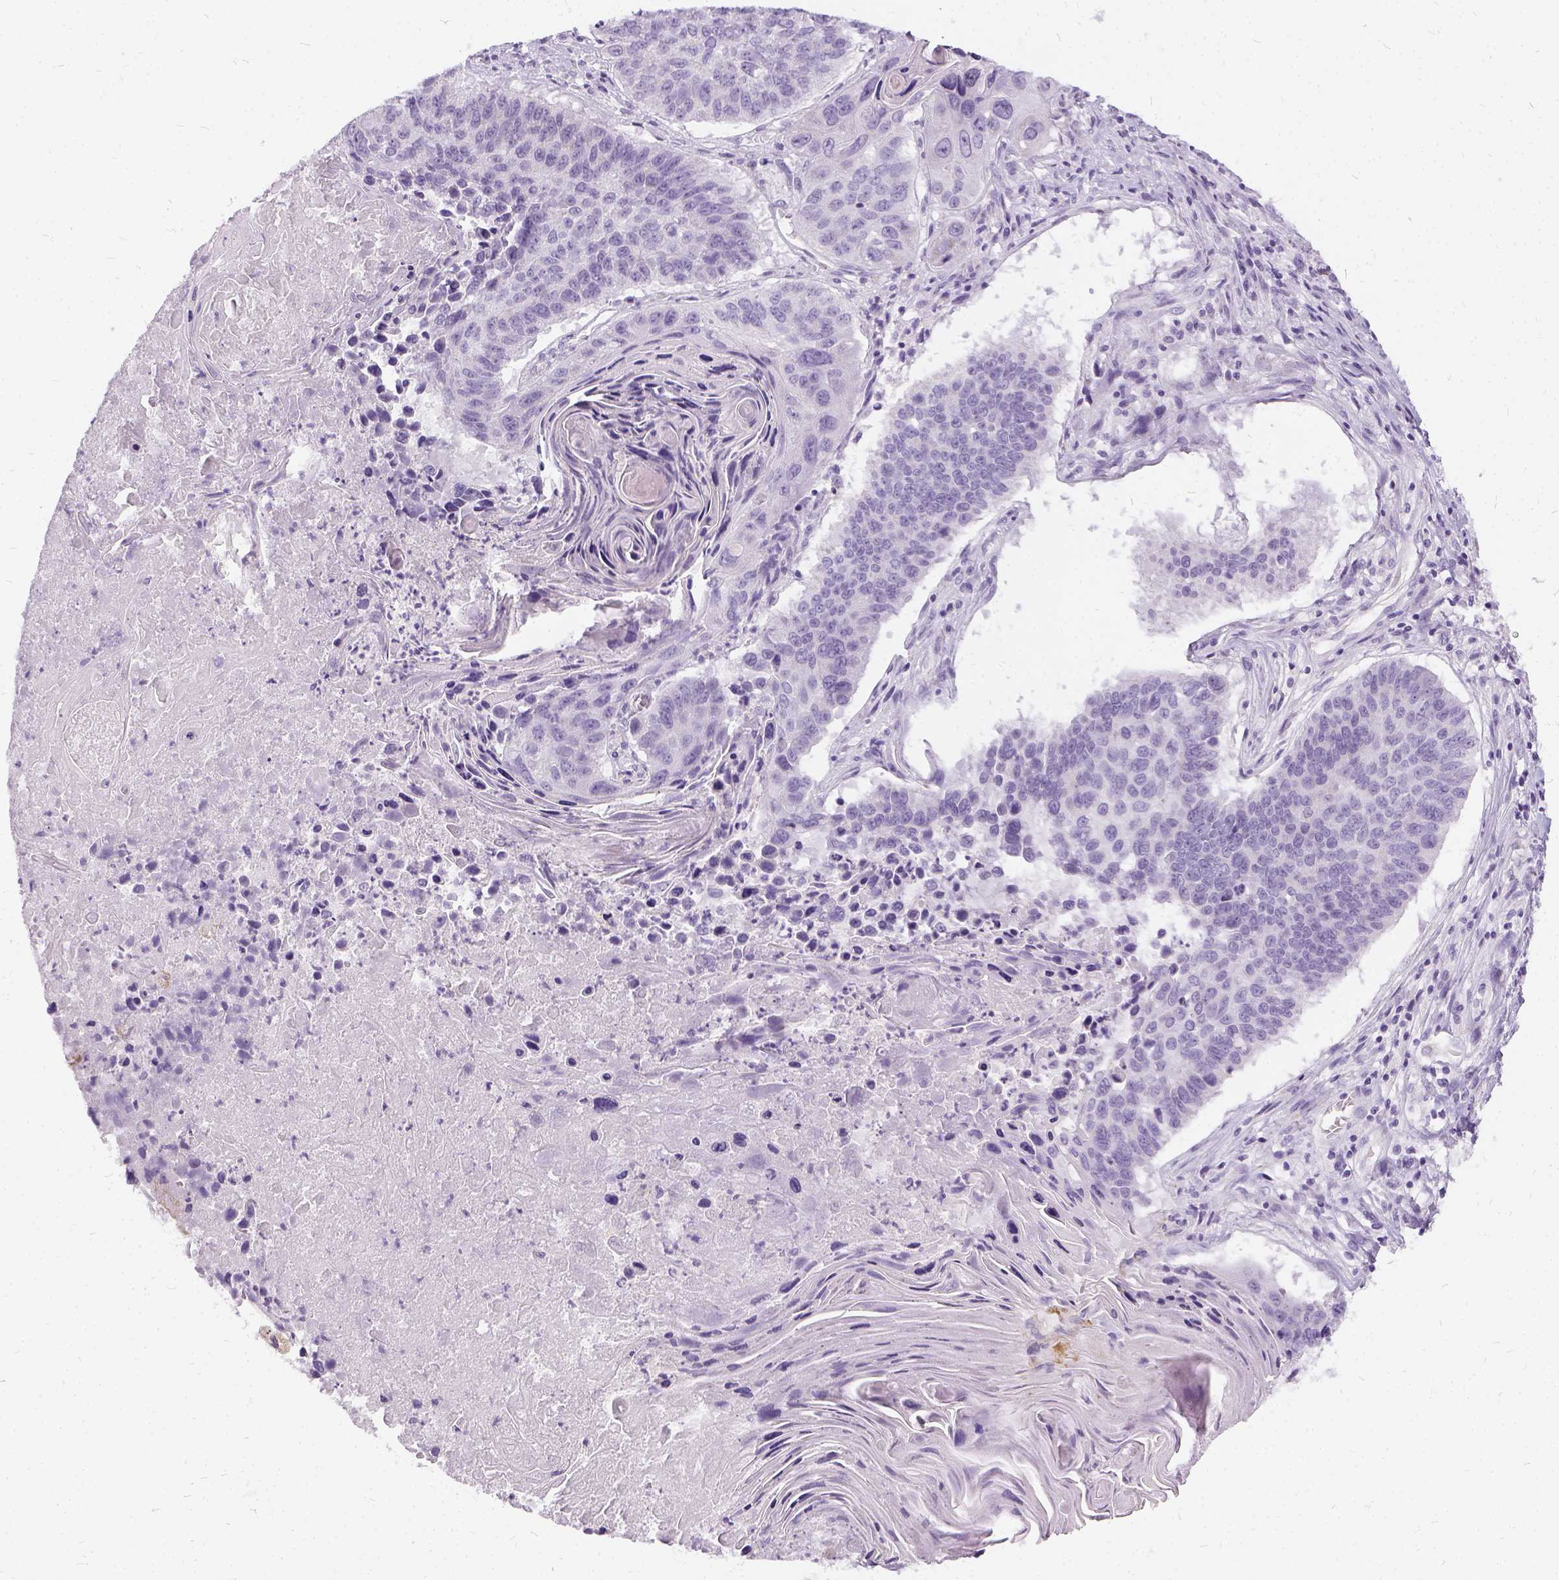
{"staining": {"intensity": "negative", "quantity": "none", "location": "none"}, "tissue": "lung cancer", "cell_type": "Tumor cells", "image_type": "cancer", "snomed": [{"axis": "morphology", "description": "Squamous cell carcinoma, NOS"}, {"axis": "topography", "description": "Lung"}], "caption": "Protein analysis of lung squamous cell carcinoma shows no significant positivity in tumor cells. (DAB immunohistochemistry with hematoxylin counter stain).", "gene": "FDX1", "patient": {"sex": "male", "age": 73}}